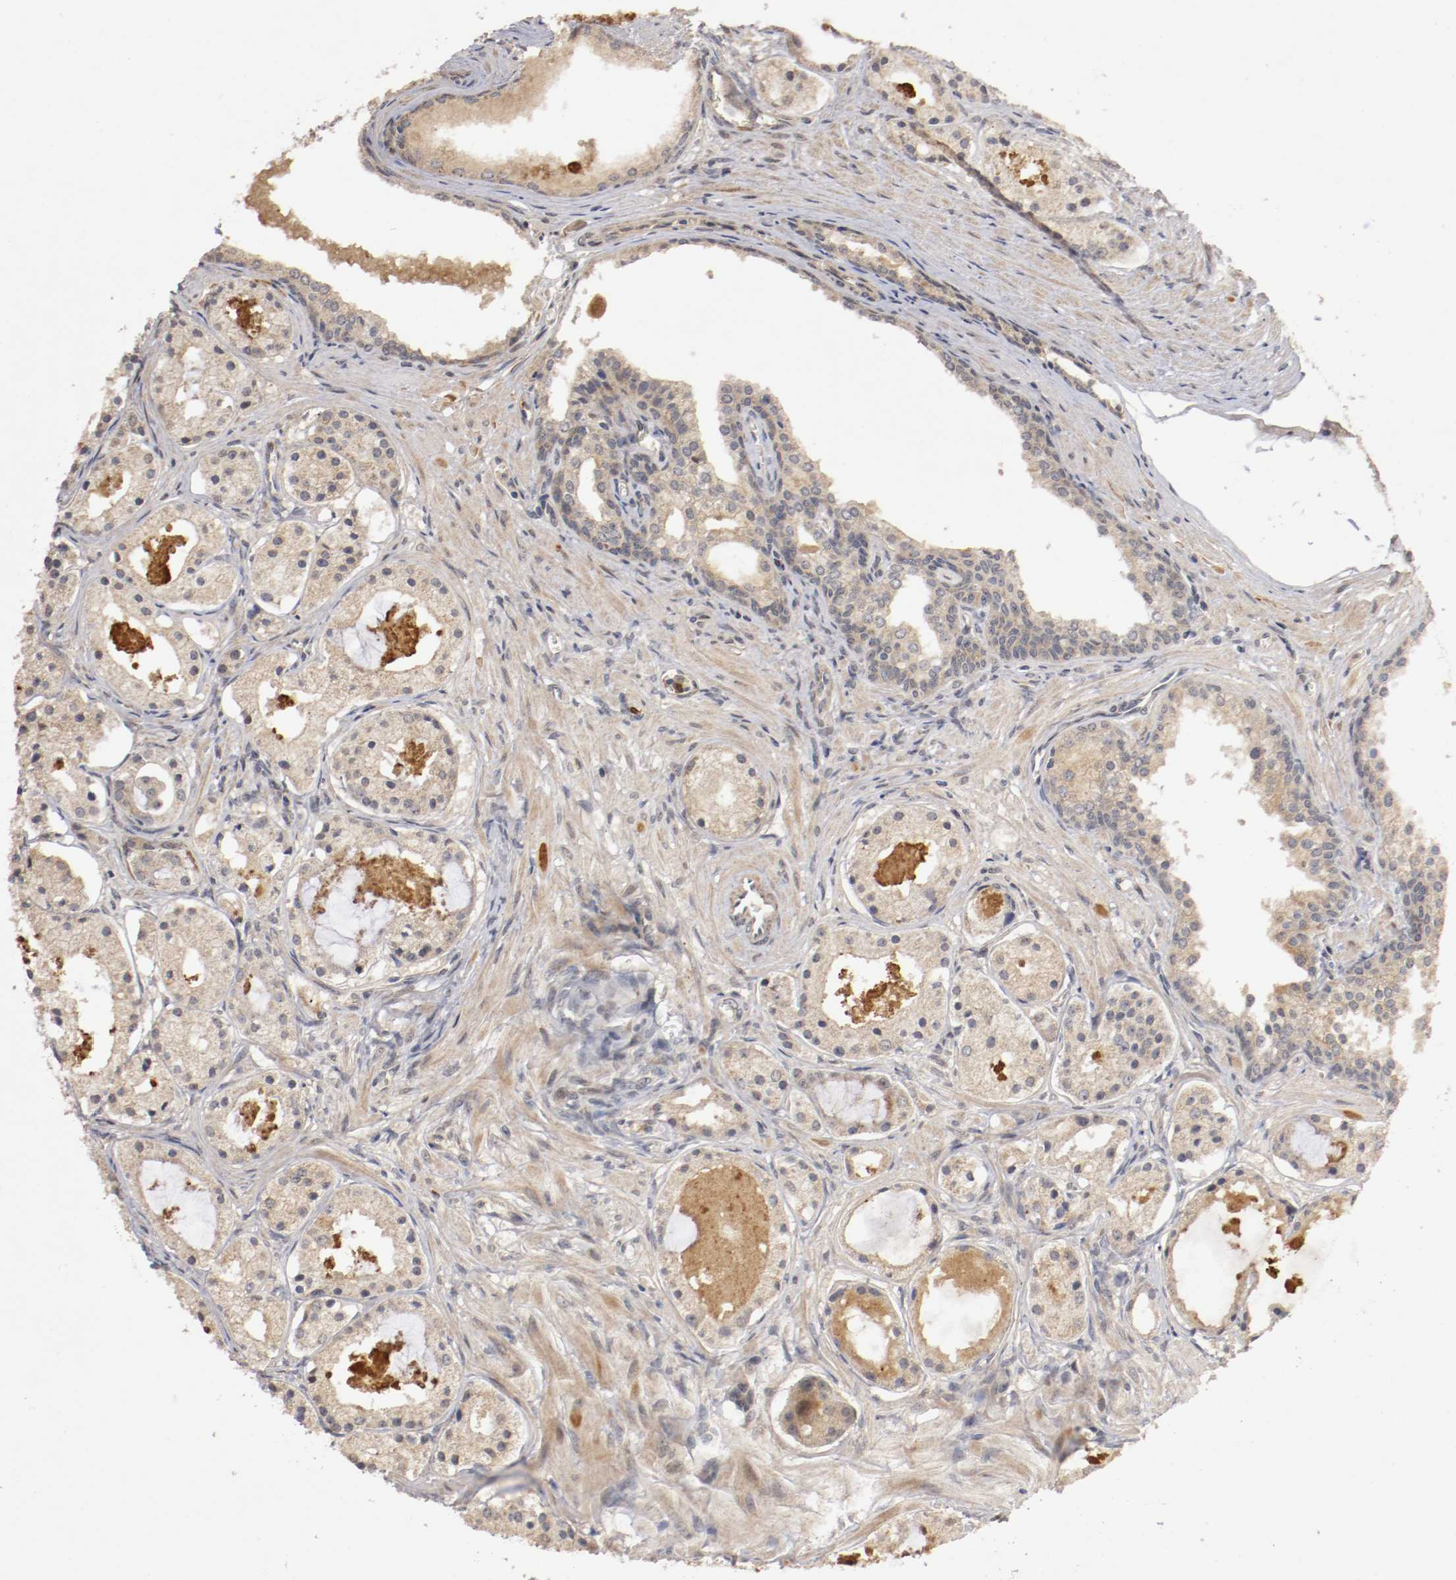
{"staining": {"intensity": "moderate", "quantity": ">75%", "location": "cytoplasmic/membranous"}, "tissue": "prostate cancer", "cell_type": "Tumor cells", "image_type": "cancer", "snomed": [{"axis": "morphology", "description": "Adenocarcinoma, Low grade"}, {"axis": "topography", "description": "Prostate"}], "caption": "Protein expression analysis of human adenocarcinoma (low-grade) (prostate) reveals moderate cytoplasmic/membranous staining in approximately >75% of tumor cells.", "gene": "TNFRSF1B", "patient": {"sex": "male", "age": 57}}